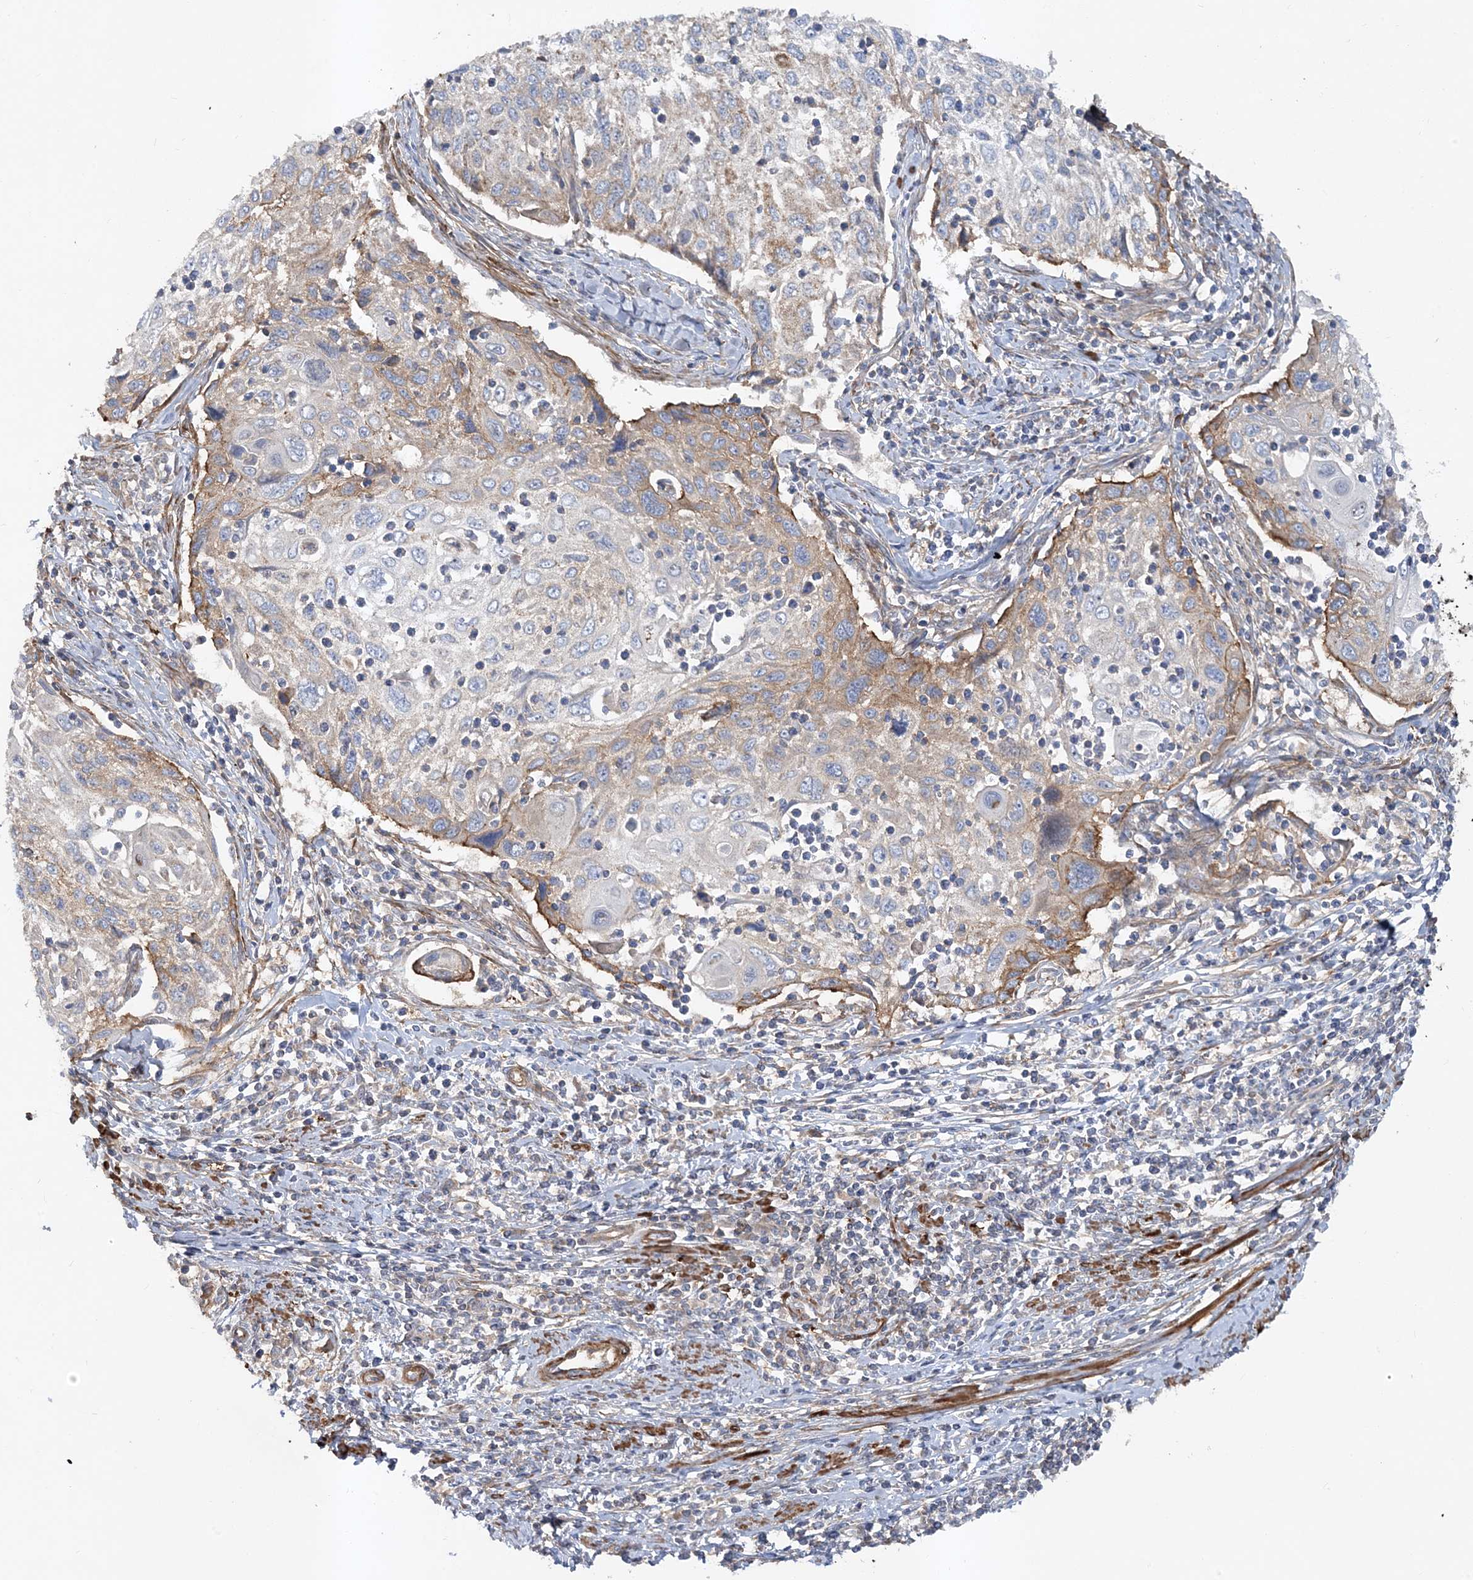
{"staining": {"intensity": "moderate", "quantity": "<25%", "location": "cytoplasmic/membranous"}, "tissue": "cervical cancer", "cell_type": "Tumor cells", "image_type": "cancer", "snomed": [{"axis": "morphology", "description": "Squamous cell carcinoma, NOS"}, {"axis": "topography", "description": "Cervix"}], "caption": "Immunohistochemical staining of cervical cancer (squamous cell carcinoma) shows low levels of moderate cytoplasmic/membranous protein staining in approximately <25% of tumor cells. The staining was performed using DAB, with brown indicating positive protein expression. Nuclei are stained blue with hematoxylin.", "gene": "LEXM", "patient": {"sex": "female", "age": 70}}